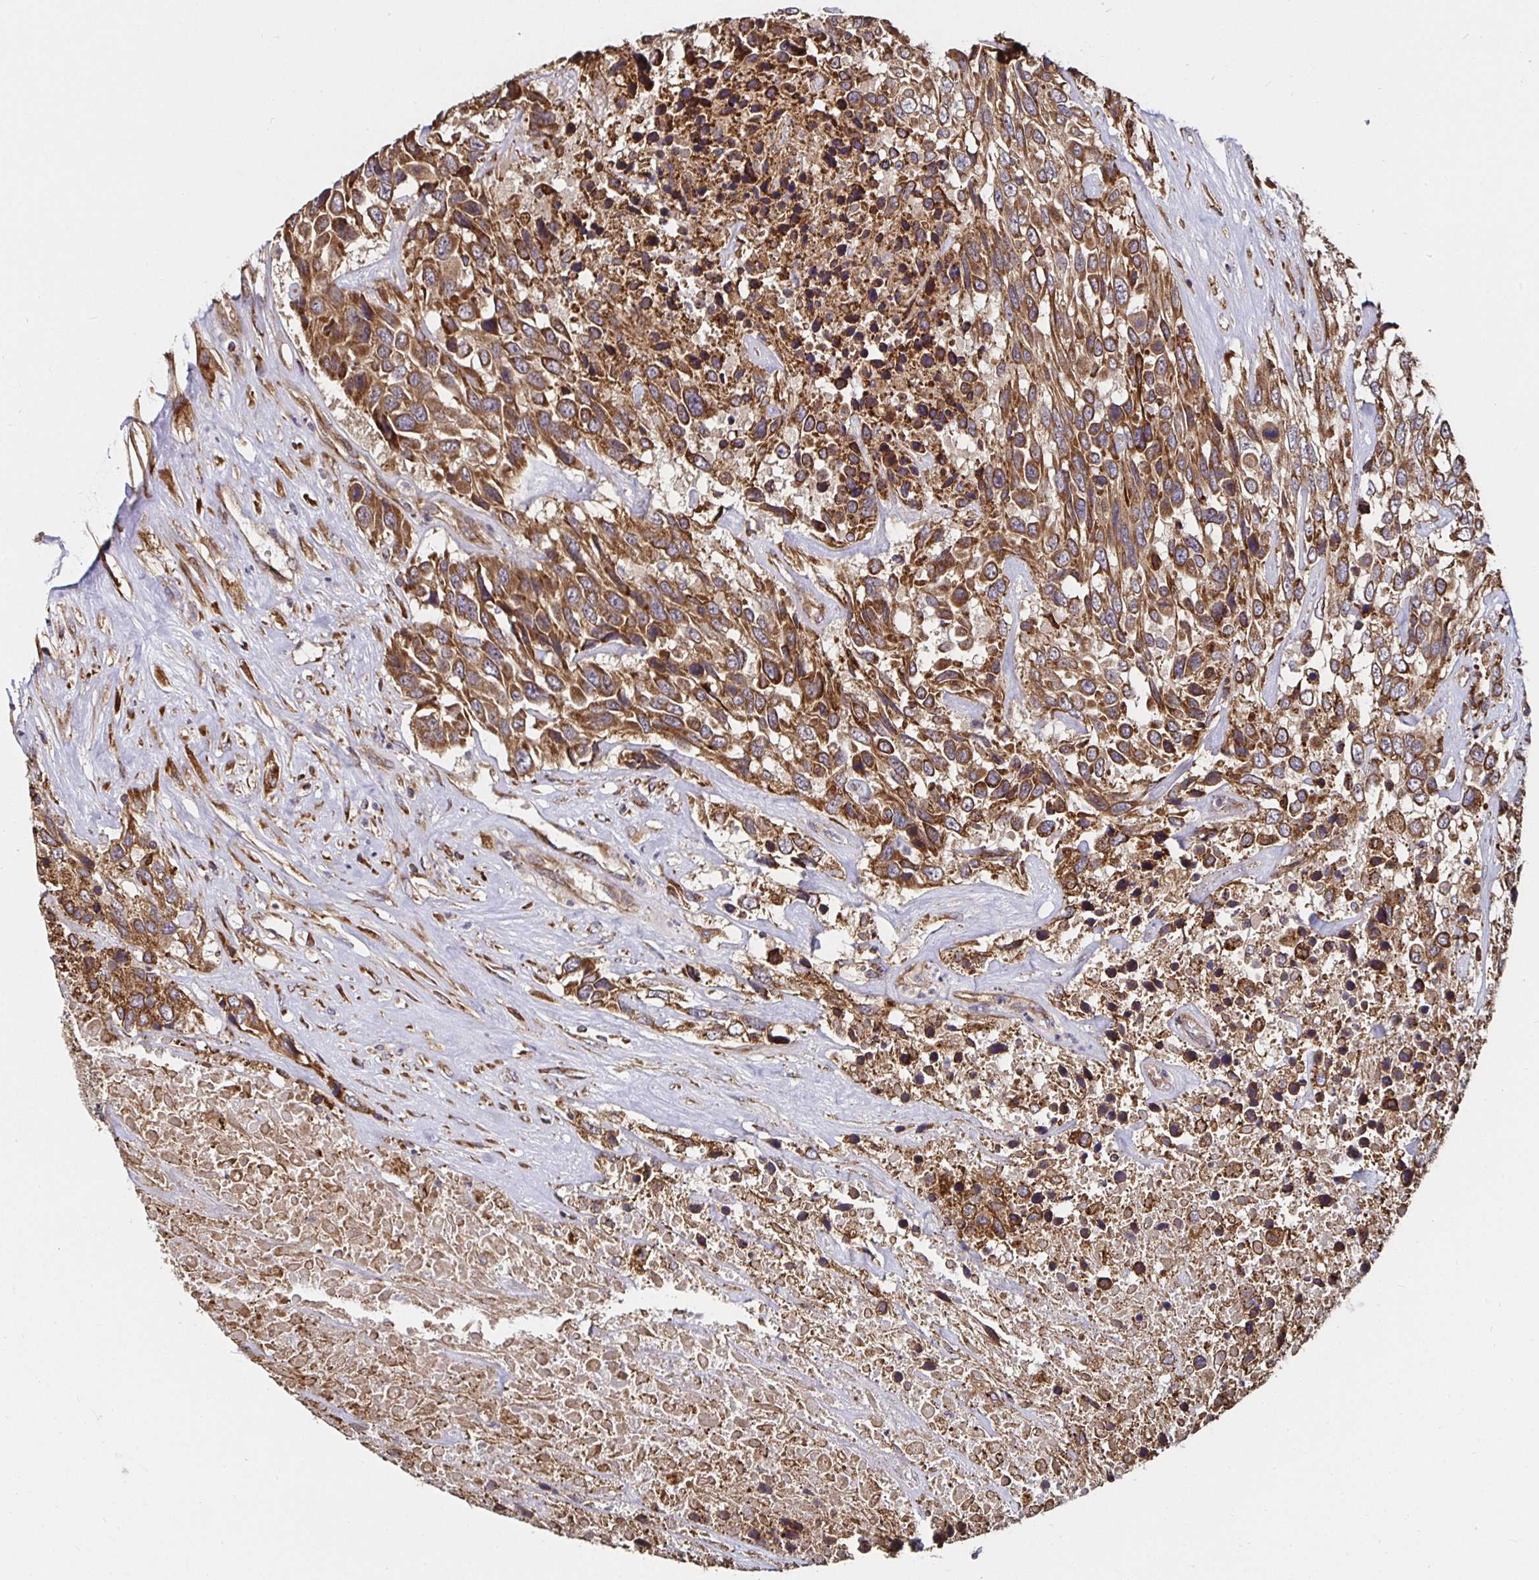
{"staining": {"intensity": "strong", "quantity": ">75%", "location": "cytoplasmic/membranous"}, "tissue": "urothelial cancer", "cell_type": "Tumor cells", "image_type": "cancer", "snomed": [{"axis": "morphology", "description": "Urothelial carcinoma, High grade"}, {"axis": "topography", "description": "Urinary bladder"}], "caption": "High-grade urothelial carcinoma stained for a protein shows strong cytoplasmic/membranous positivity in tumor cells. The staining was performed using DAB (3,3'-diaminobenzidine) to visualize the protein expression in brown, while the nuclei were stained in blue with hematoxylin (Magnification: 20x).", "gene": "MLST8", "patient": {"sex": "female", "age": 70}}